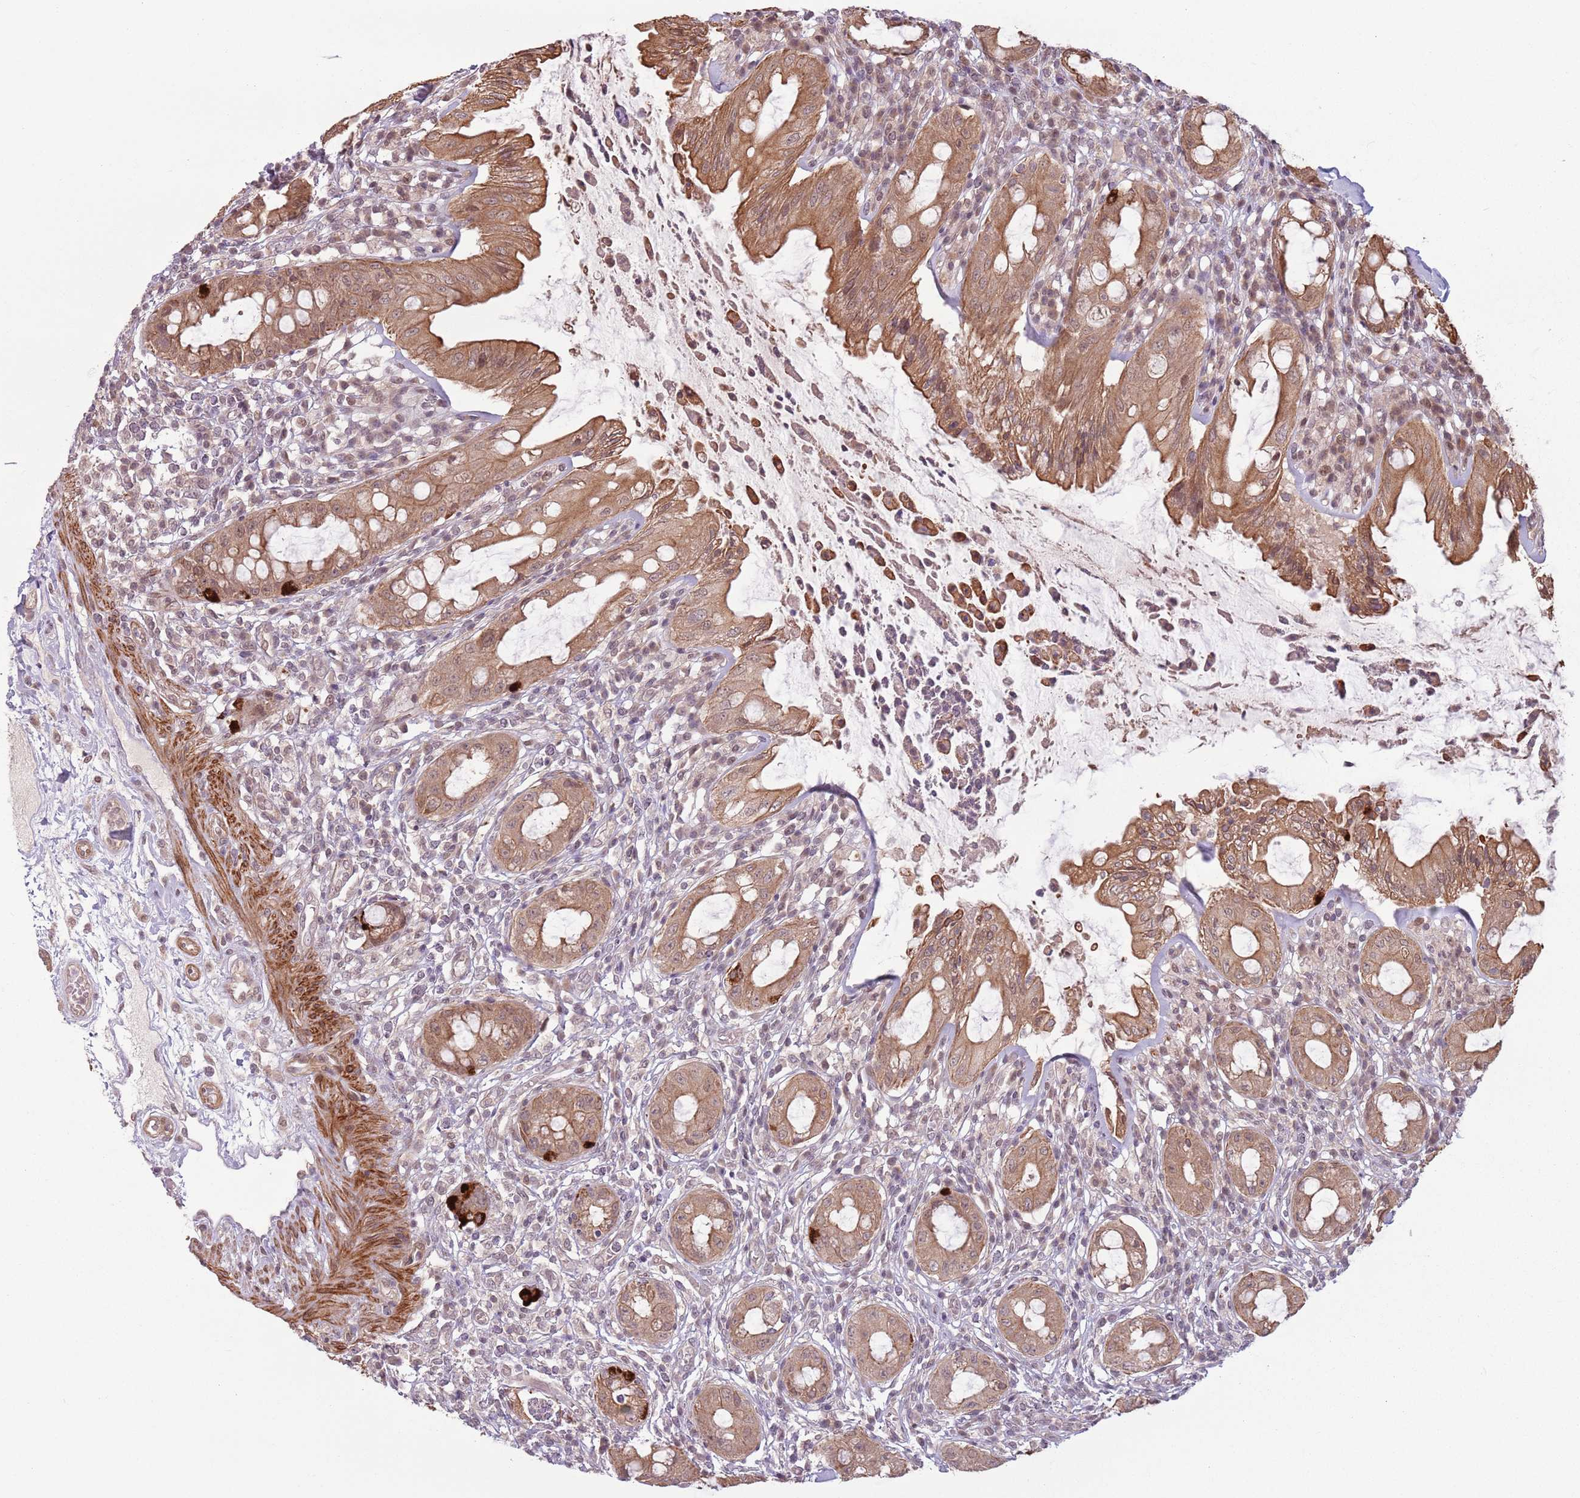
{"staining": {"intensity": "moderate", "quantity": ">75%", "location": "cytoplasmic/membranous"}, "tissue": "rectum", "cell_type": "Glandular cells", "image_type": "normal", "snomed": [{"axis": "morphology", "description": "Normal tissue, NOS"}, {"axis": "topography", "description": "Rectum"}], "caption": "IHC of normal human rectum demonstrates medium levels of moderate cytoplasmic/membranous positivity in approximately >75% of glandular cells. Nuclei are stained in blue.", "gene": "CCDC154", "patient": {"sex": "female", "age": 57}}